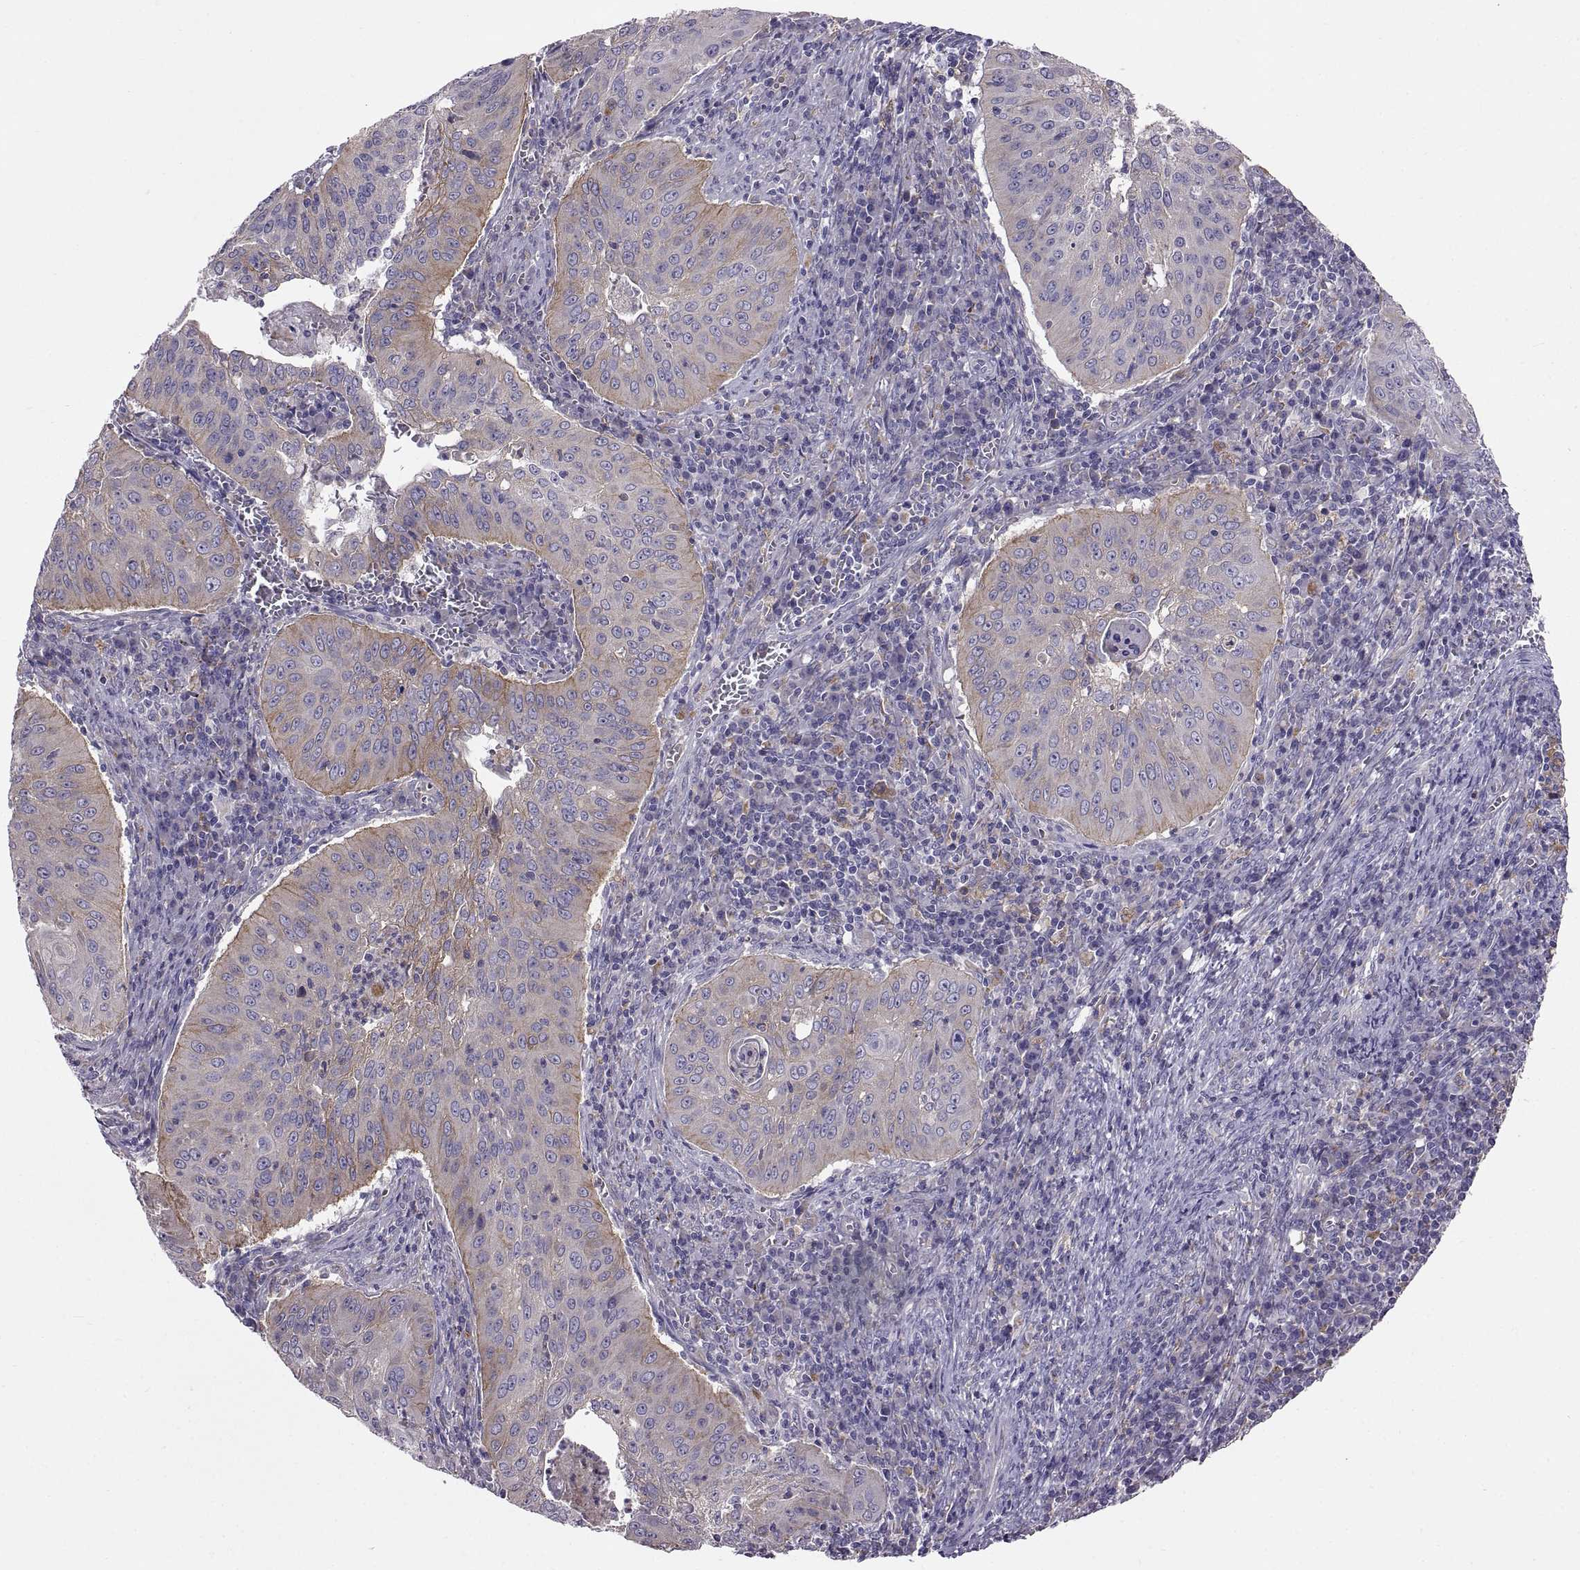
{"staining": {"intensity": "weak", "quantity": "25%-75%", "location": "cytoplasmic/membranous"}, "tissue": "cervical cancer", "cell_type": "Tumor cells", "image_type": "cancer", "snomed": [{"axis": "morphology", "description": "Squamous cell carcinoma, NOS"}, {"axis": "topography", "description": "Cervix"}], "caption": "A photomicrograph of human cervical squamous cell carcinoma stained for a protein displays weak cytoplasmic/membranous brown staining in tumor cells.", "gene": "ARSL", "patient": {"sex": "female", "age": 39}}